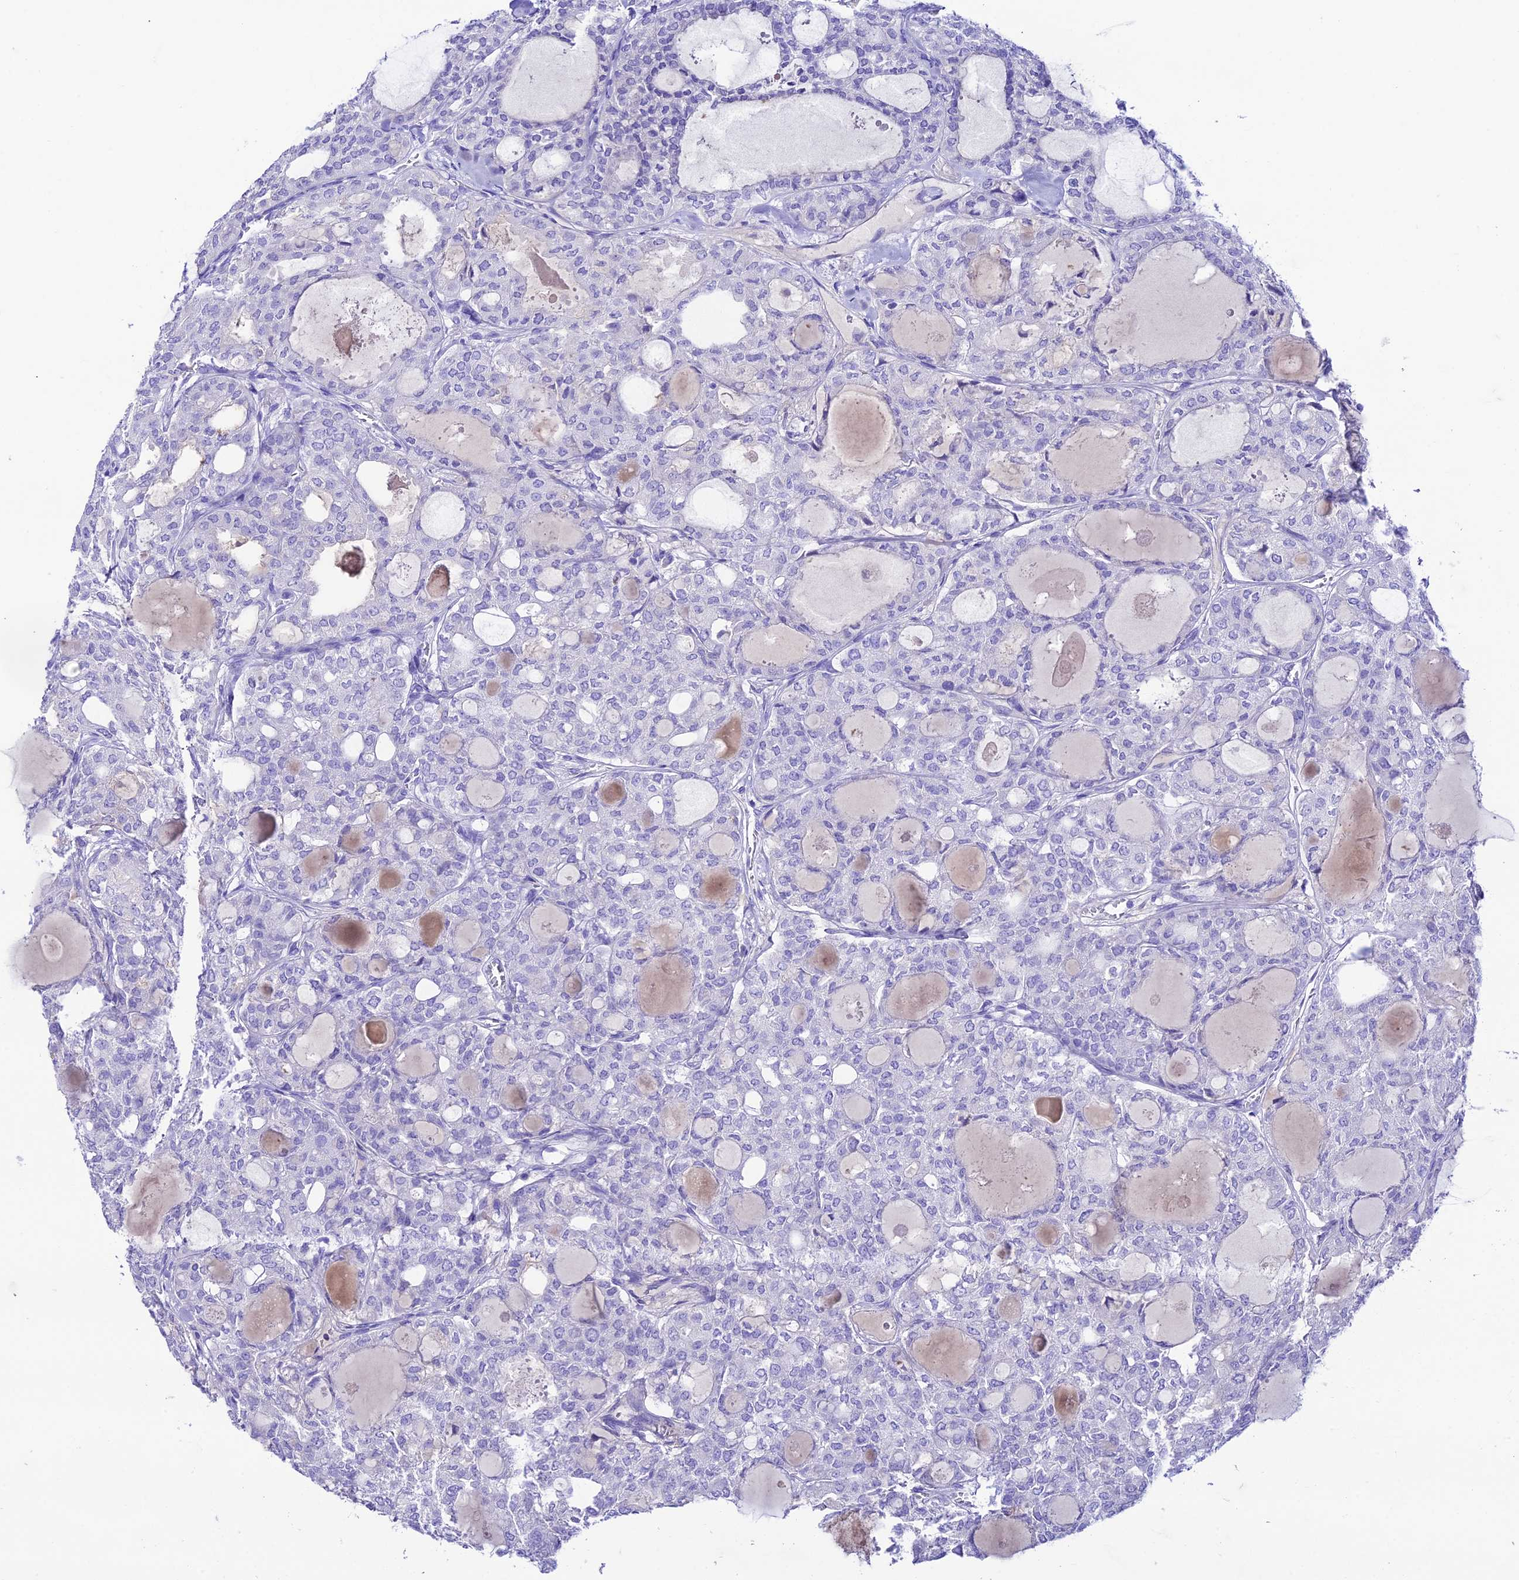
{"staining": {"intensity": "negative", "quantity": "none", "location": "none"}, "tissue": "thyroid cancer", "cell_type": "Tumor cells", "image_type": "cancer", "snomed": [{"axis": "morphology", "description": "Follicular adenoma carcinoma, NOS"}, {"axis": "topography", "description": "Thyroid gland"}], "caption": "IHC photomicrograph of neoplastic tissue: follicular adenoma carcinoma (thyroid) stained with DAB (3,3'-diaminobenzidine) demonstrates no significant protein positivity in tumor cells.", "gene": "NLRP6", "patient": {"sex": "male", "age": 75}}